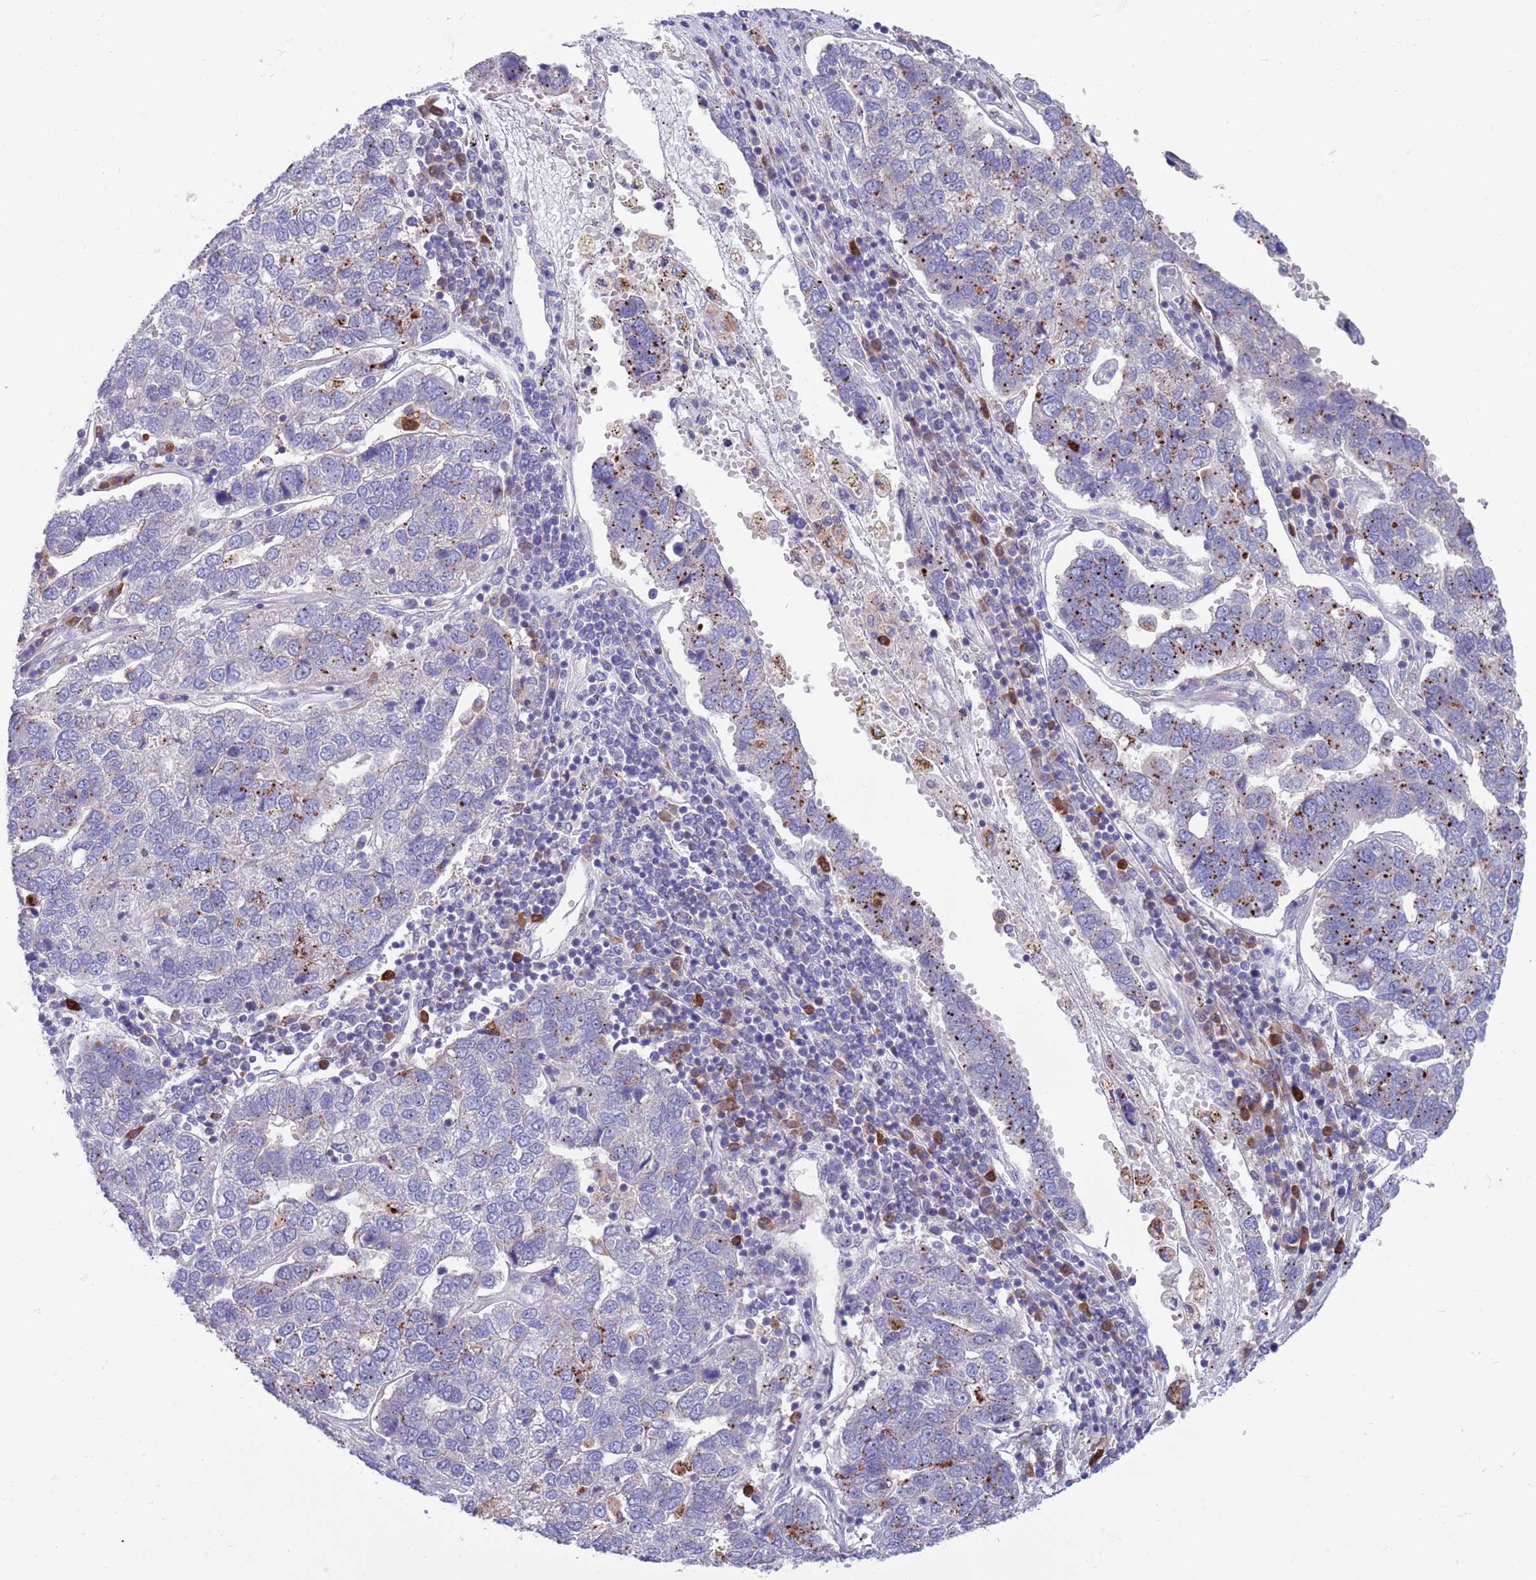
{"staining": {"intensity": "moderate", "quantity": "25%-75%", "location": "cytoplasmic/membranous"}, "tissue": "pancreatic cancer", "cell_type": "Tumor cells", "image_type": "cancer", "snomed": [{"axis": "morphology", "description": "Adenocarcinoma, NOS"}, {"axis": "topography", "description": "Pancreas"}], "caption": "Protein expression analysis of human pancreatic adenocarcinoma reveals moderate cytoplasmic/membranous expression in about 25%-75% of tumor cells. (brown staining indicates protein expression, while blue staining denotes nuclei).", "gene": "KLHL29", "patient": {"sex": "female", "age": 61}}